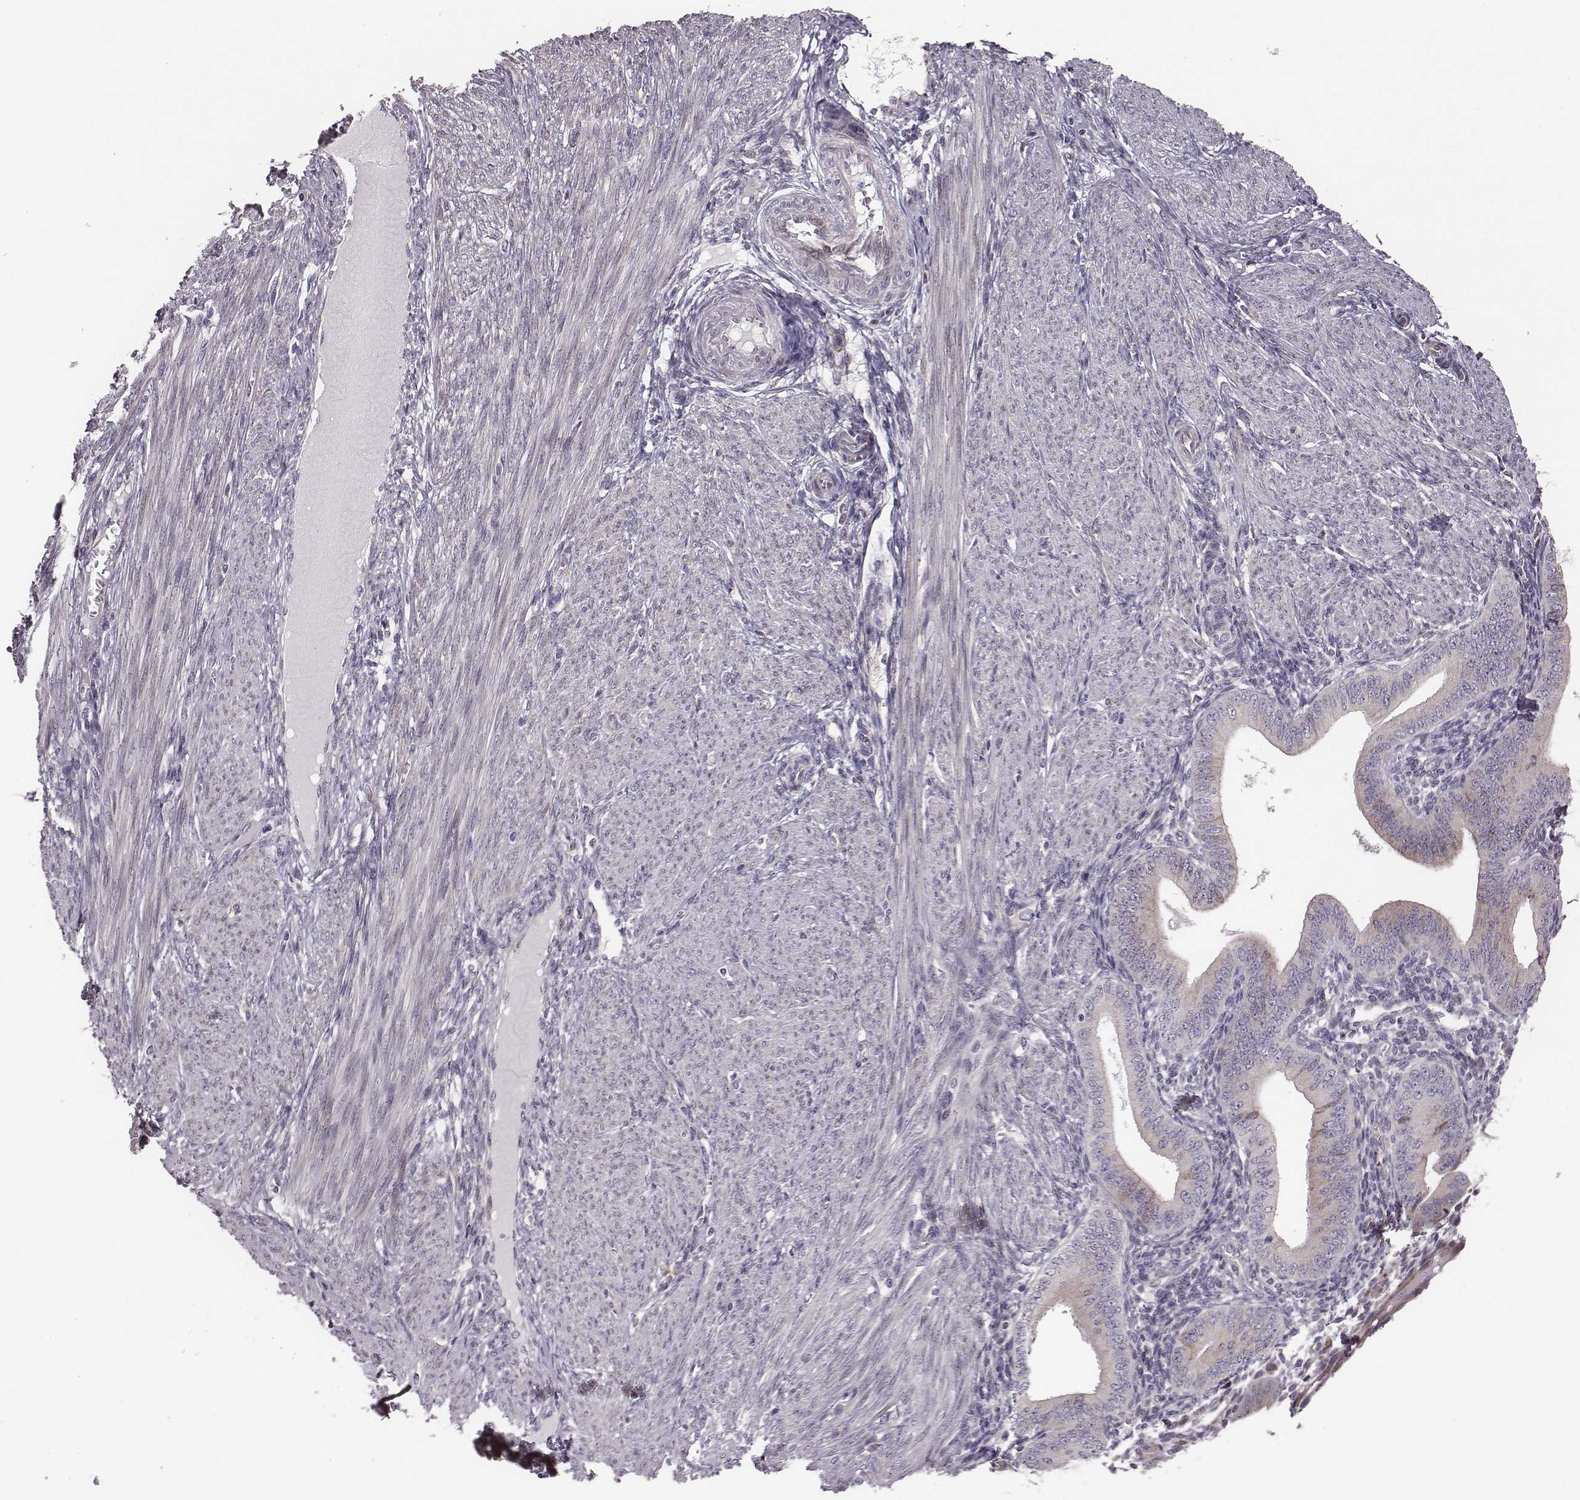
{"staining": {"intensity": "negative", "quantity": "none", "location": "none"}, "tissue": "endometrium", "cell_type": "Cells in endometrial stroma", "image_type": "normal", "snomed": [{"axis": "morphology", "description": "Normal tissue, NOS"}, {"axis": "topography", "description": "Endometrium"}], "caption": "Immunohistochemical staining of unremarkable human endometrium shows no significant positivity in cells in endometrial stroma.", "gene": "SELENOI", "patient": {"sex": "female", "age": 39}}